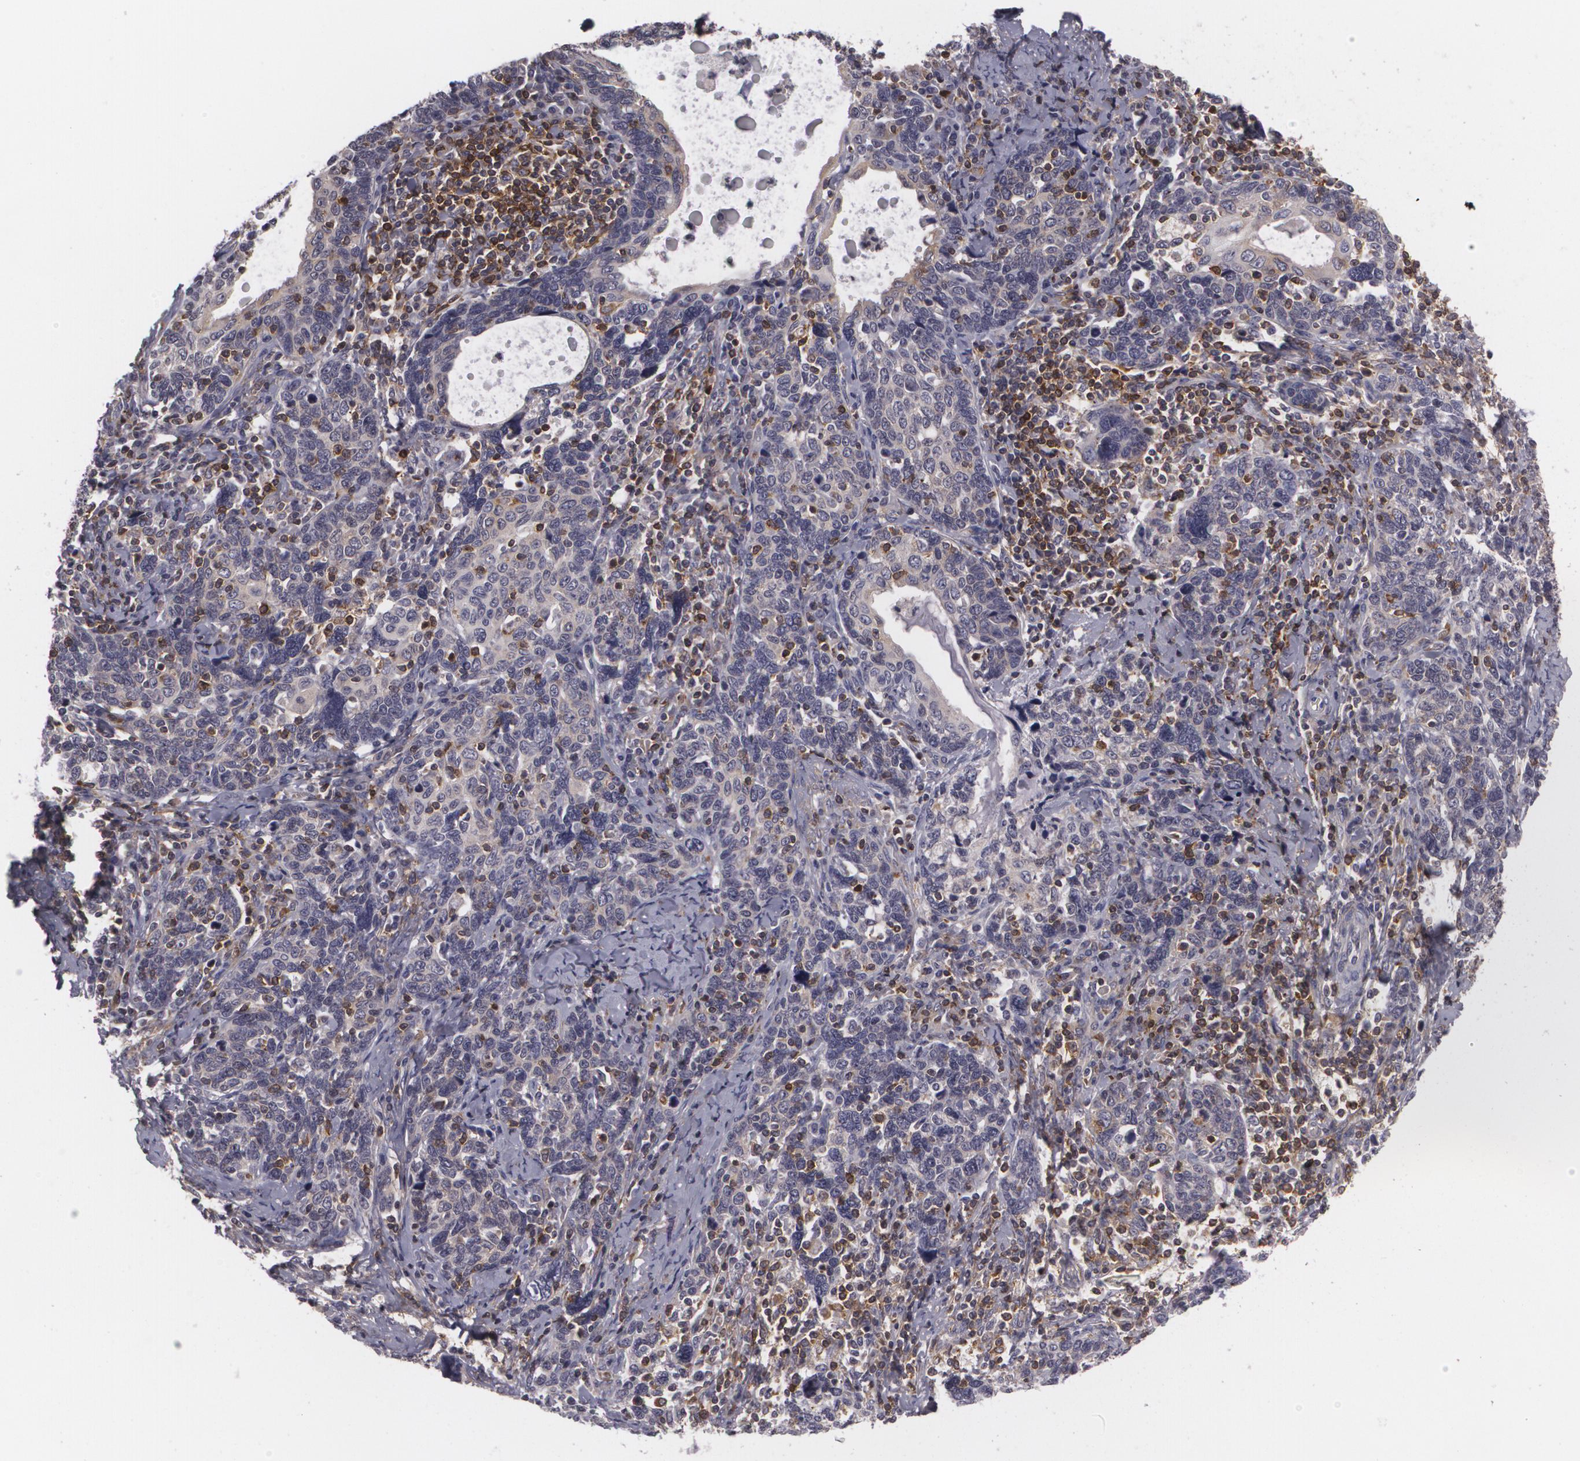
{"staining": {"intensity": "weak", "quantity": "25%-75%", "location": "cytoplasmic/membranous"}, "tissue": "cervical cancer", "cell_type": "Tumor cells", "image_type": "cancer", "snomed": [{"axis": "morphology", "description": "Squamous cell carcinoma, NOS"}, {"axis": "topography", "description": "Cervix"}], "caption": "About 25%-75% of tumor cells in human squamous cell carcinoma (cervical) reveal weak cytoplasmic/membranous protein expression as visualized by brown immunohistochemical staining.", "gene": "BIN1", "patient": {"sex": "female", "age": 41}}